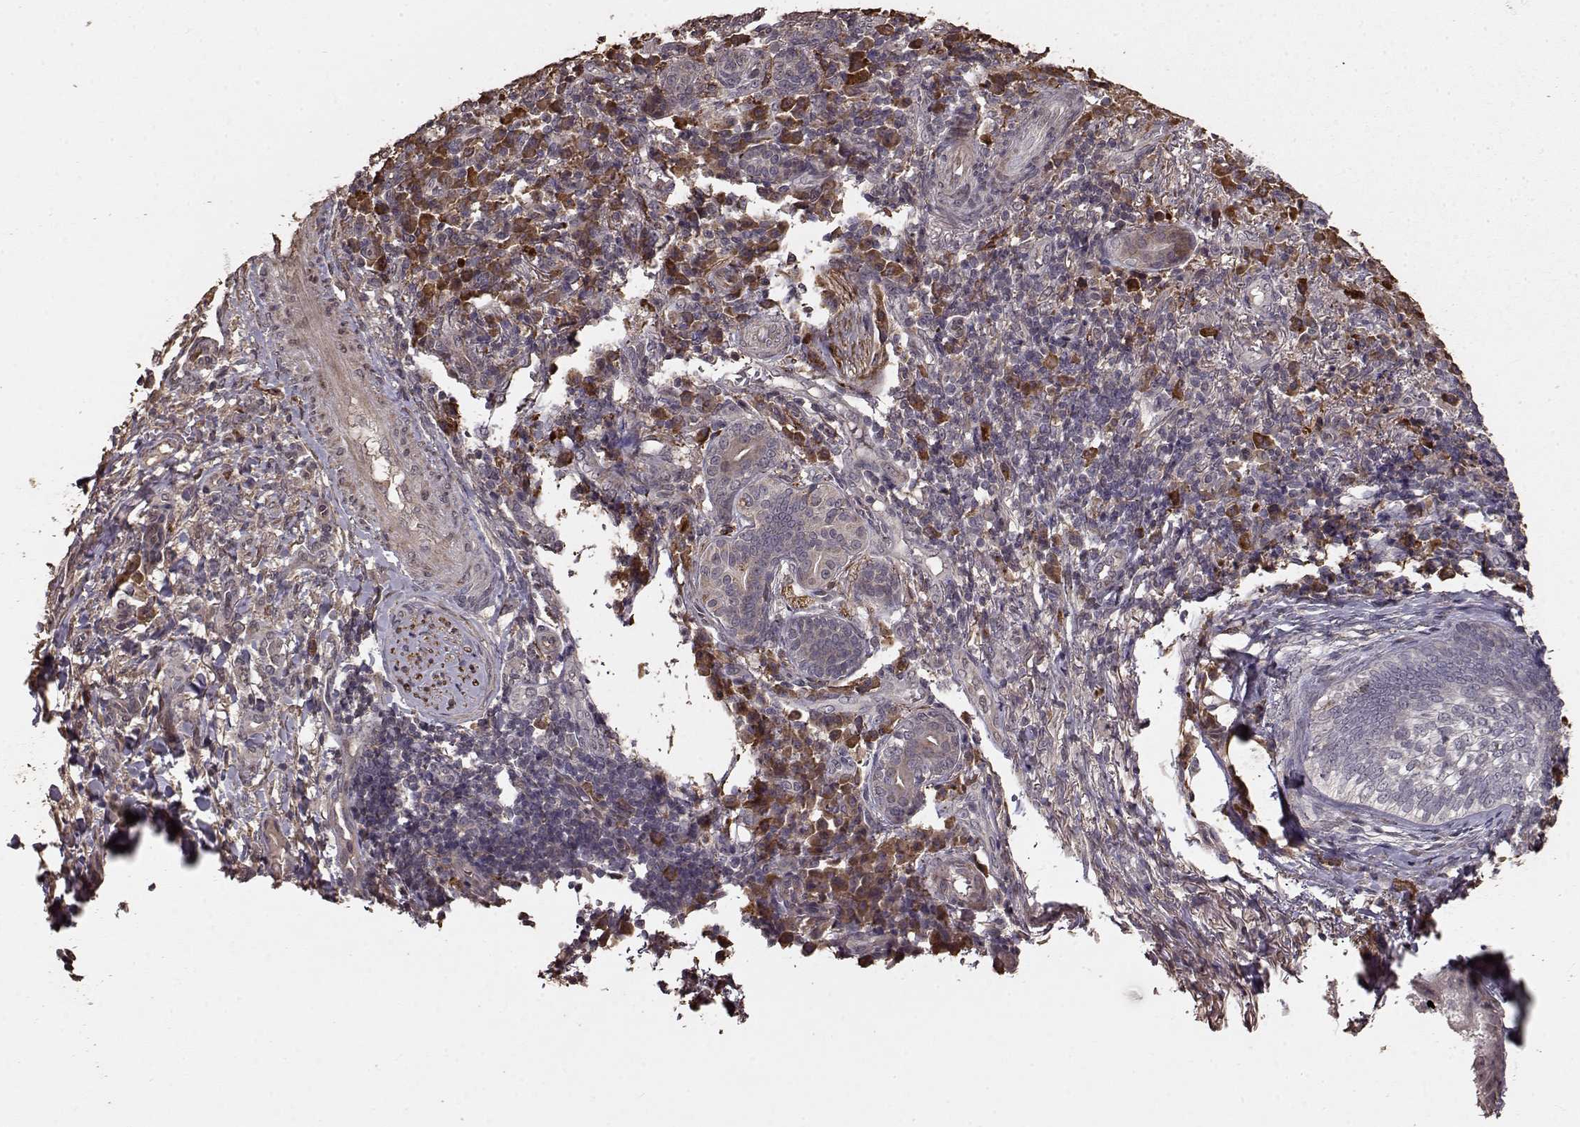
{"staining": {"intensity": "weak", "quantity": "25%-75%", "location": "cytoplasmic/membranous"}, "tissue": "skin cancer", "cell_type": "Tumor cells", "image_type": "cancer", "snomed": [{"axis": "morphology", "description": "Basal cell carcinoma"}, {"axis": "topography", "description": "Skin"}], "caption": "High-magnification brightfield microscopy of skin basal cell carcinoma stained with DAB (3,3'-diaminobenzidine) (brown) and counterstained with hematoxylin (blue). tumor cells exhibit weak cytoplasmic/membranous staining is present in about25%-75% of cells.", "gene": "USP15", "patient": {"sex": "female", "age": 69}}